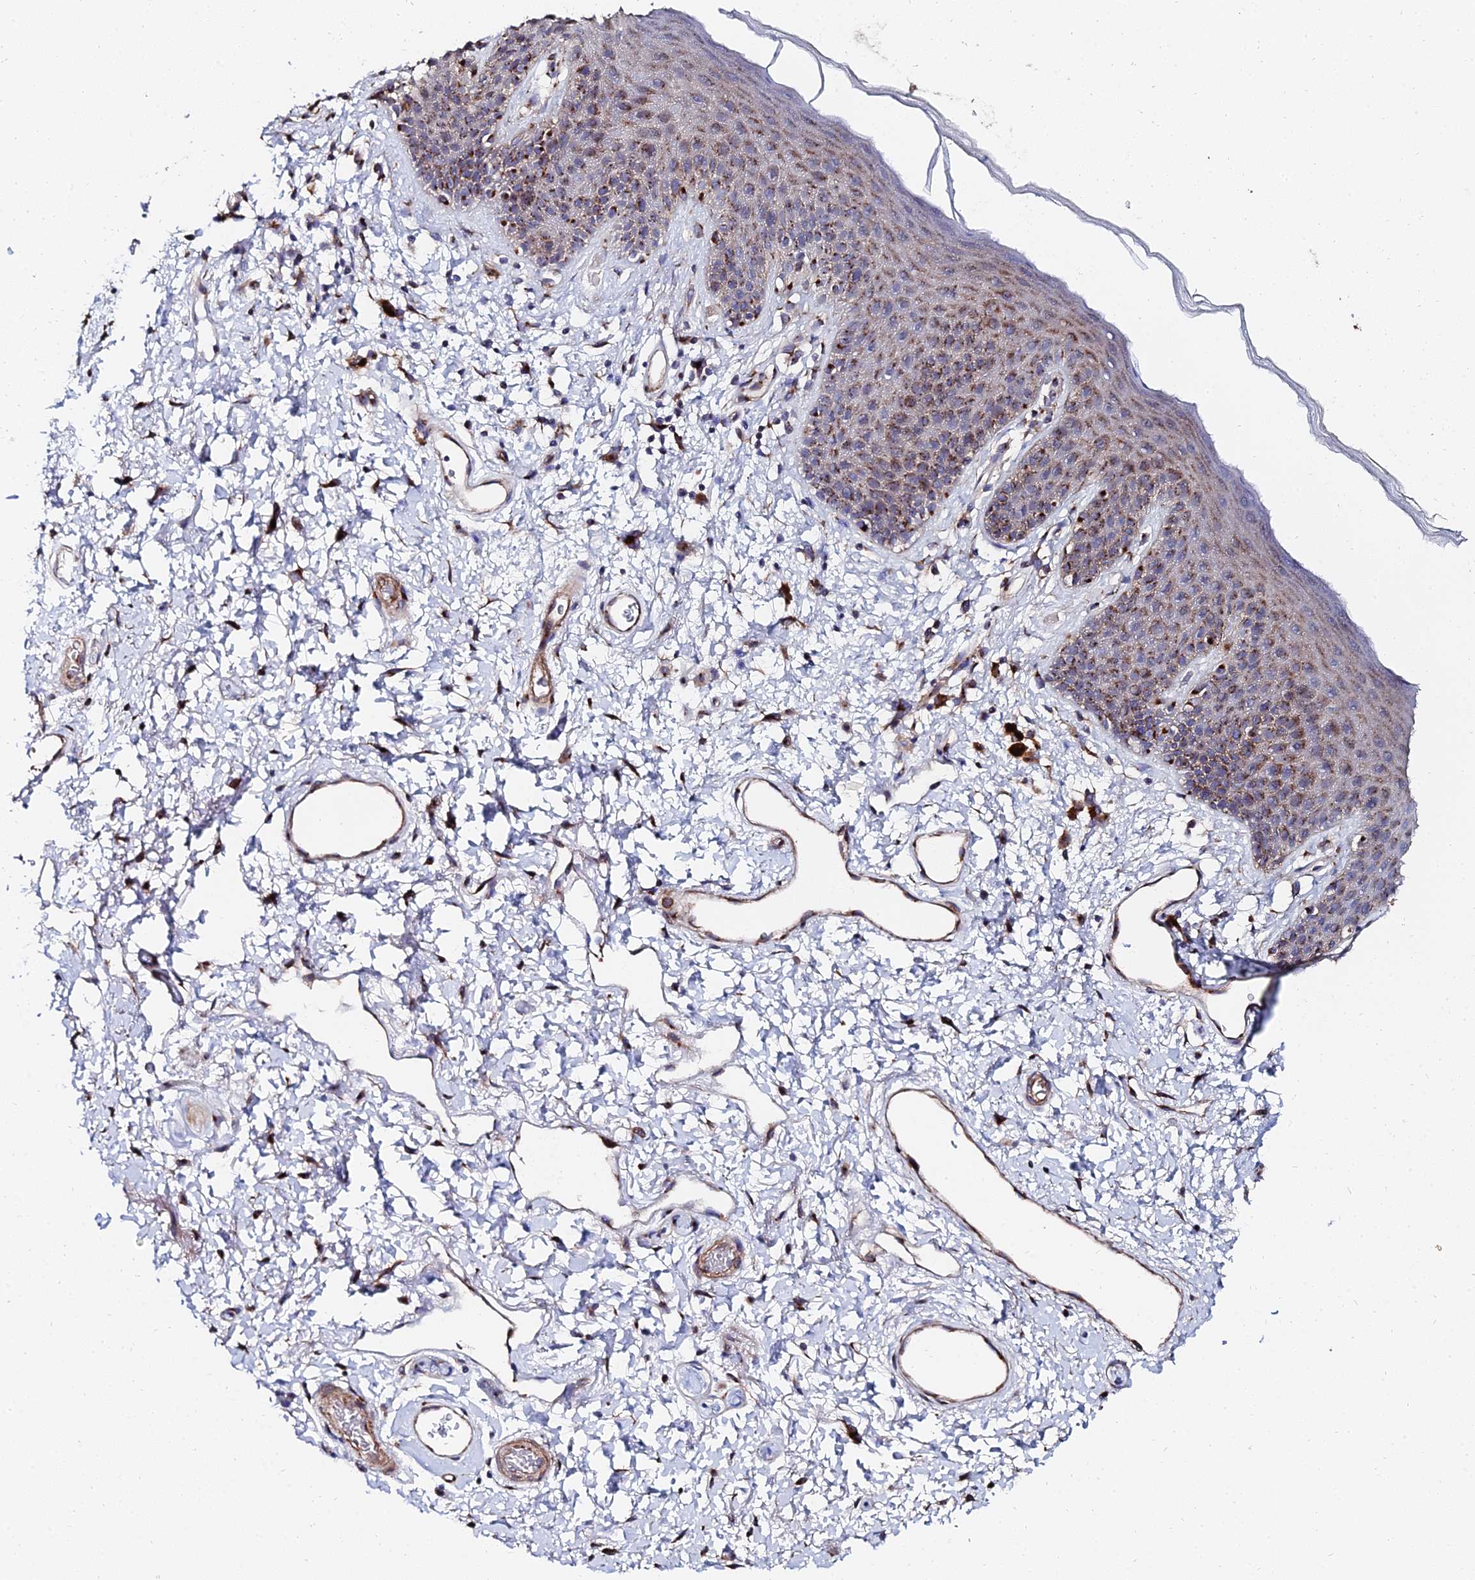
{"staining": {"intensity": "moderate", "quantity": ">75%", "location": "cytoplasmic/membranous"}, "tissue": "skin", "cell_type": "Epidermal cells", "image_type": "normal", "snomed": [{"axis": "morphology", "description": "Normal tissue, NOS"}, {"axis": "topography", "description": "Anal"}], "caption": "Brown immunohistochemical staining in benign skin shows moderate cytoplasmic/membranous positivity in about >75% of epidermal cells.", "gene": "BORCS8", "patient": {"sex": "female", "age": 46}}